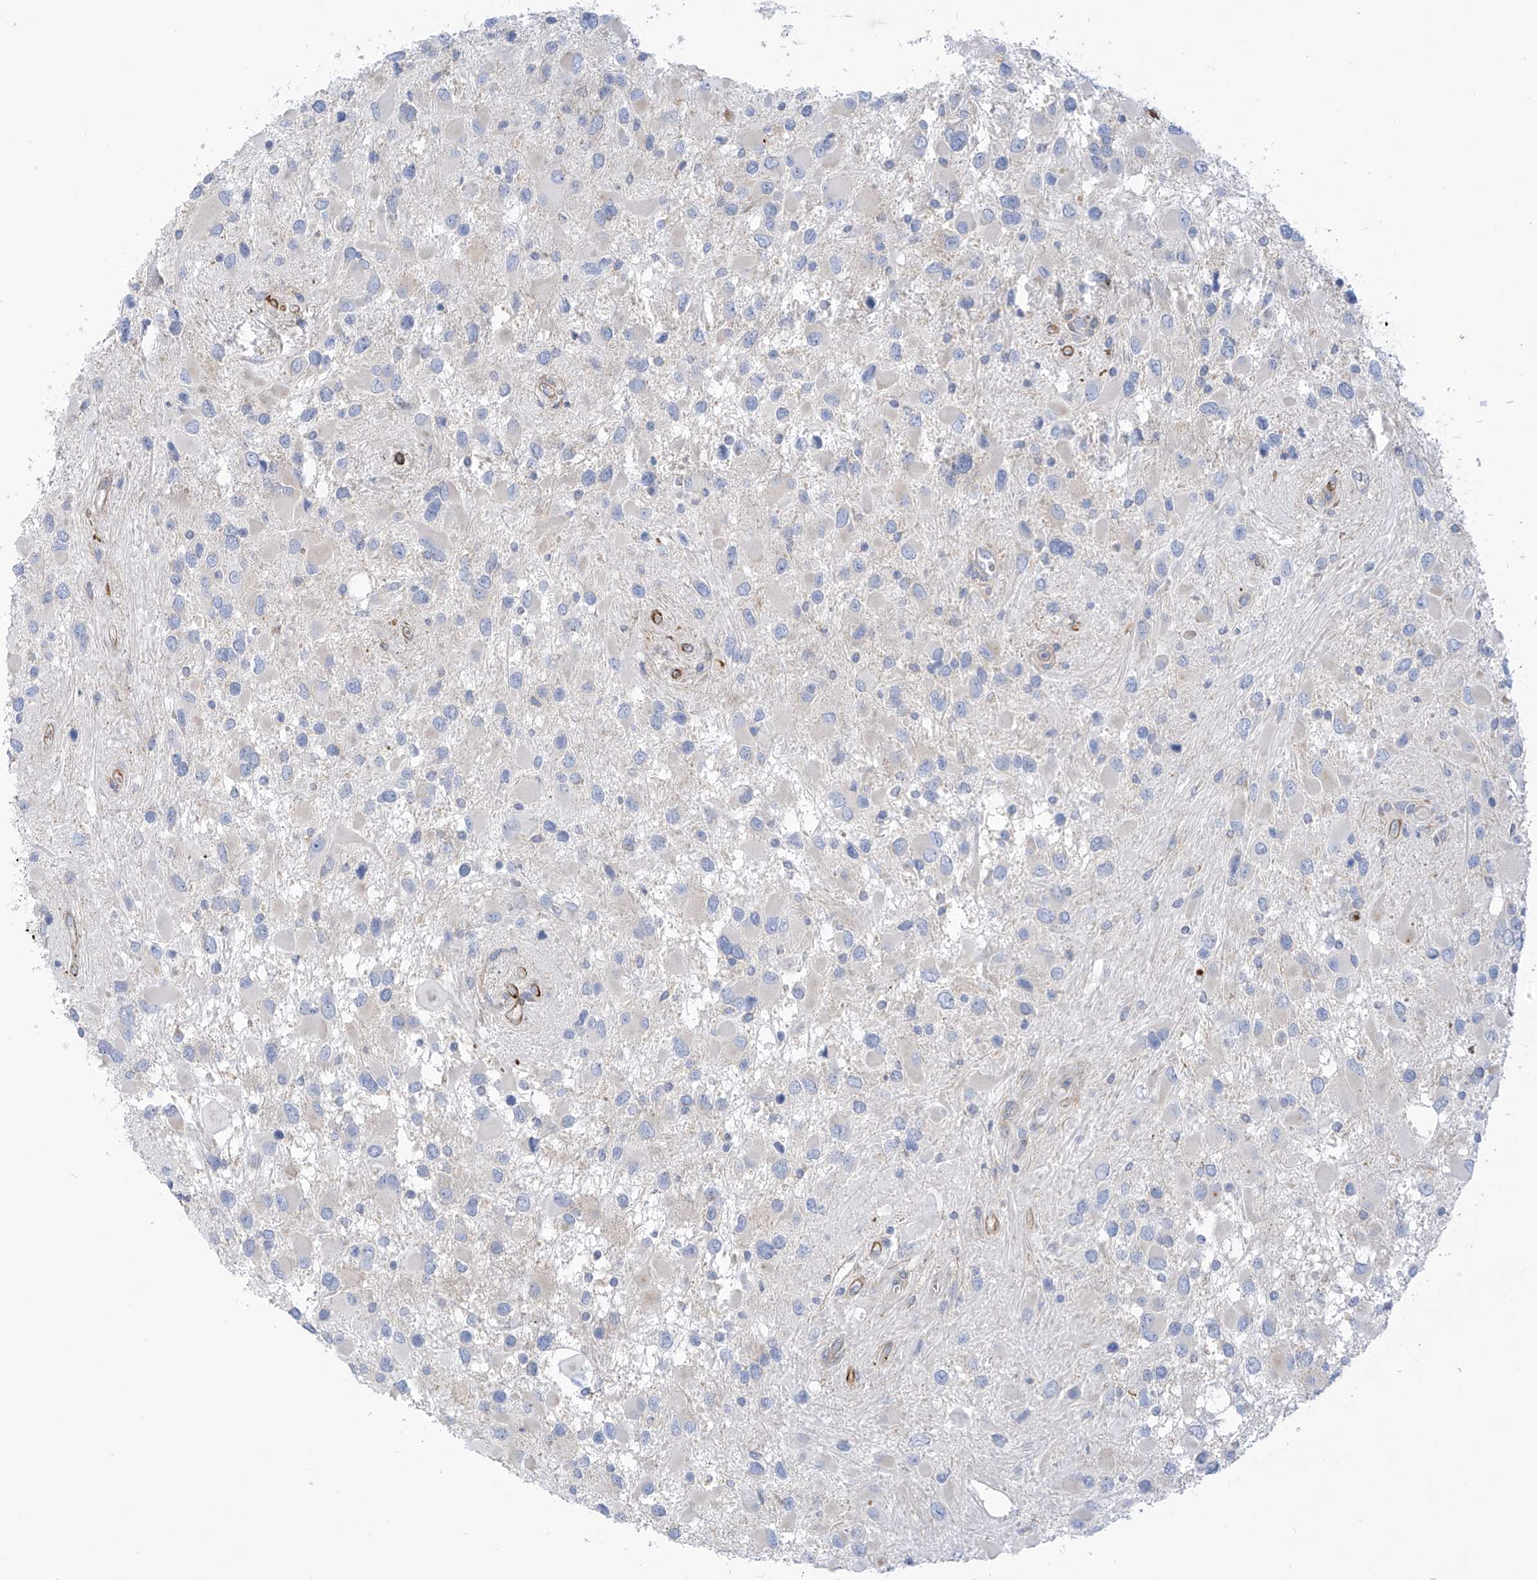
{"staining": {"intensity": "negative", "quantity": "none", "location": "none"}, "tissue": "glioma", "cell_type": "Tumor cells", "image_type": "cancer", "snomed": [{"axis": "morphology", "description": "Glioma, malignant, High grade"}, {"axis": "topography", "description": "Brain"}], "caption": "Human high-grade glioma (malignant) stained for a protein using IHC displays no expression in tumor cells.", "gene": "SLC6A12", "patient": {"sex": "male", "age": 53}}